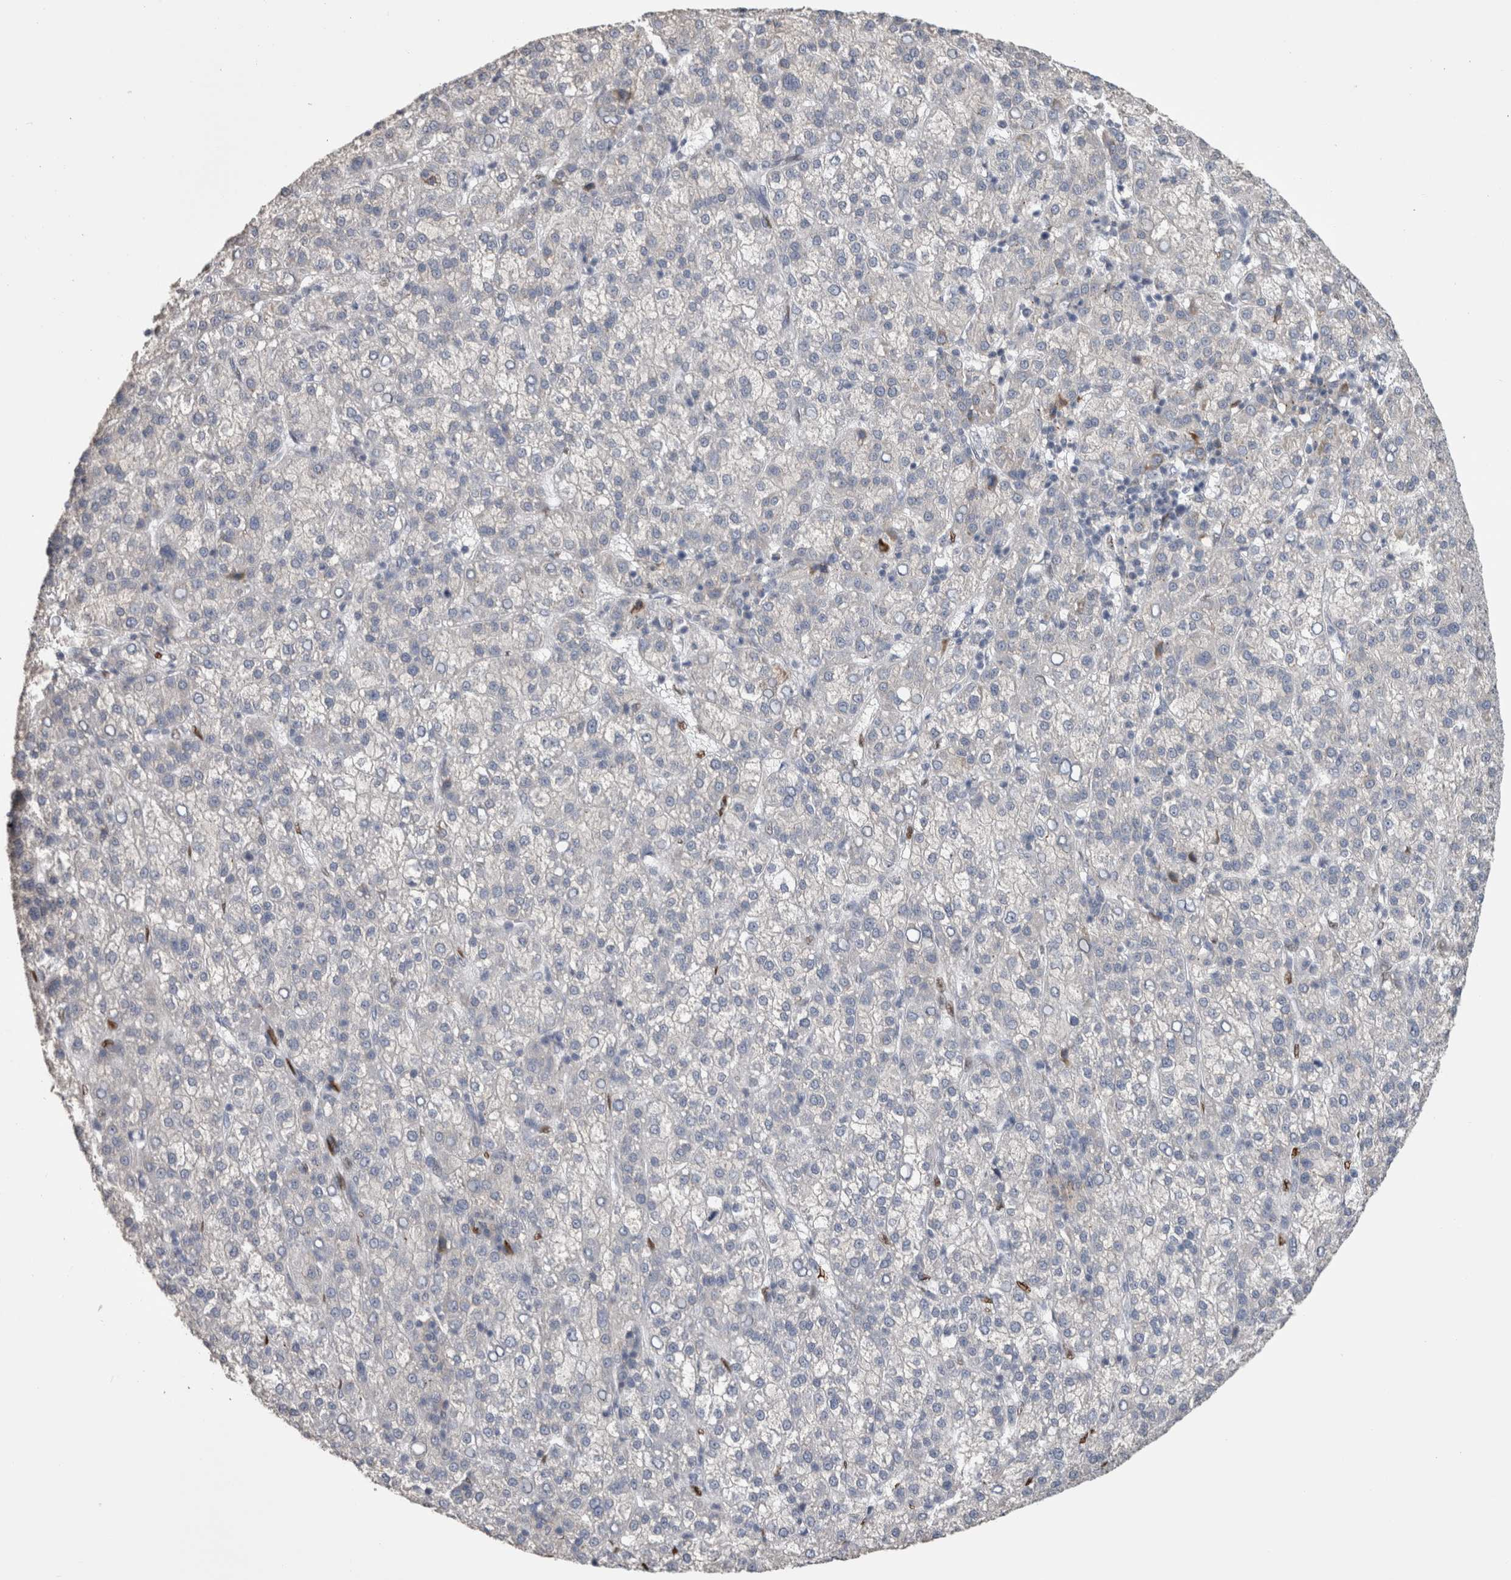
{"staining": {"intensity": "negative", "quantity": "none", "location": "none"}, "tissue": "liver cancer", "cell_type": "Tumor cells", "image_type": "cancer", "snomed": [{"axis": "morphology", "description": "Carcinoma, Hepatocellular, NOS"}, {"axis": "topography", "description": "Liver"}], "caption": "High magnification brightfield microscopy of hepatocellular carcinoma (liver) stained with DAB (3,3'-diaminobenzidine) (brown) and counterstained with hematoxylin (blue): tumor cells show no significant expression.", "gene": "IL33", "patient": {"sex": "female", "age": 58}}